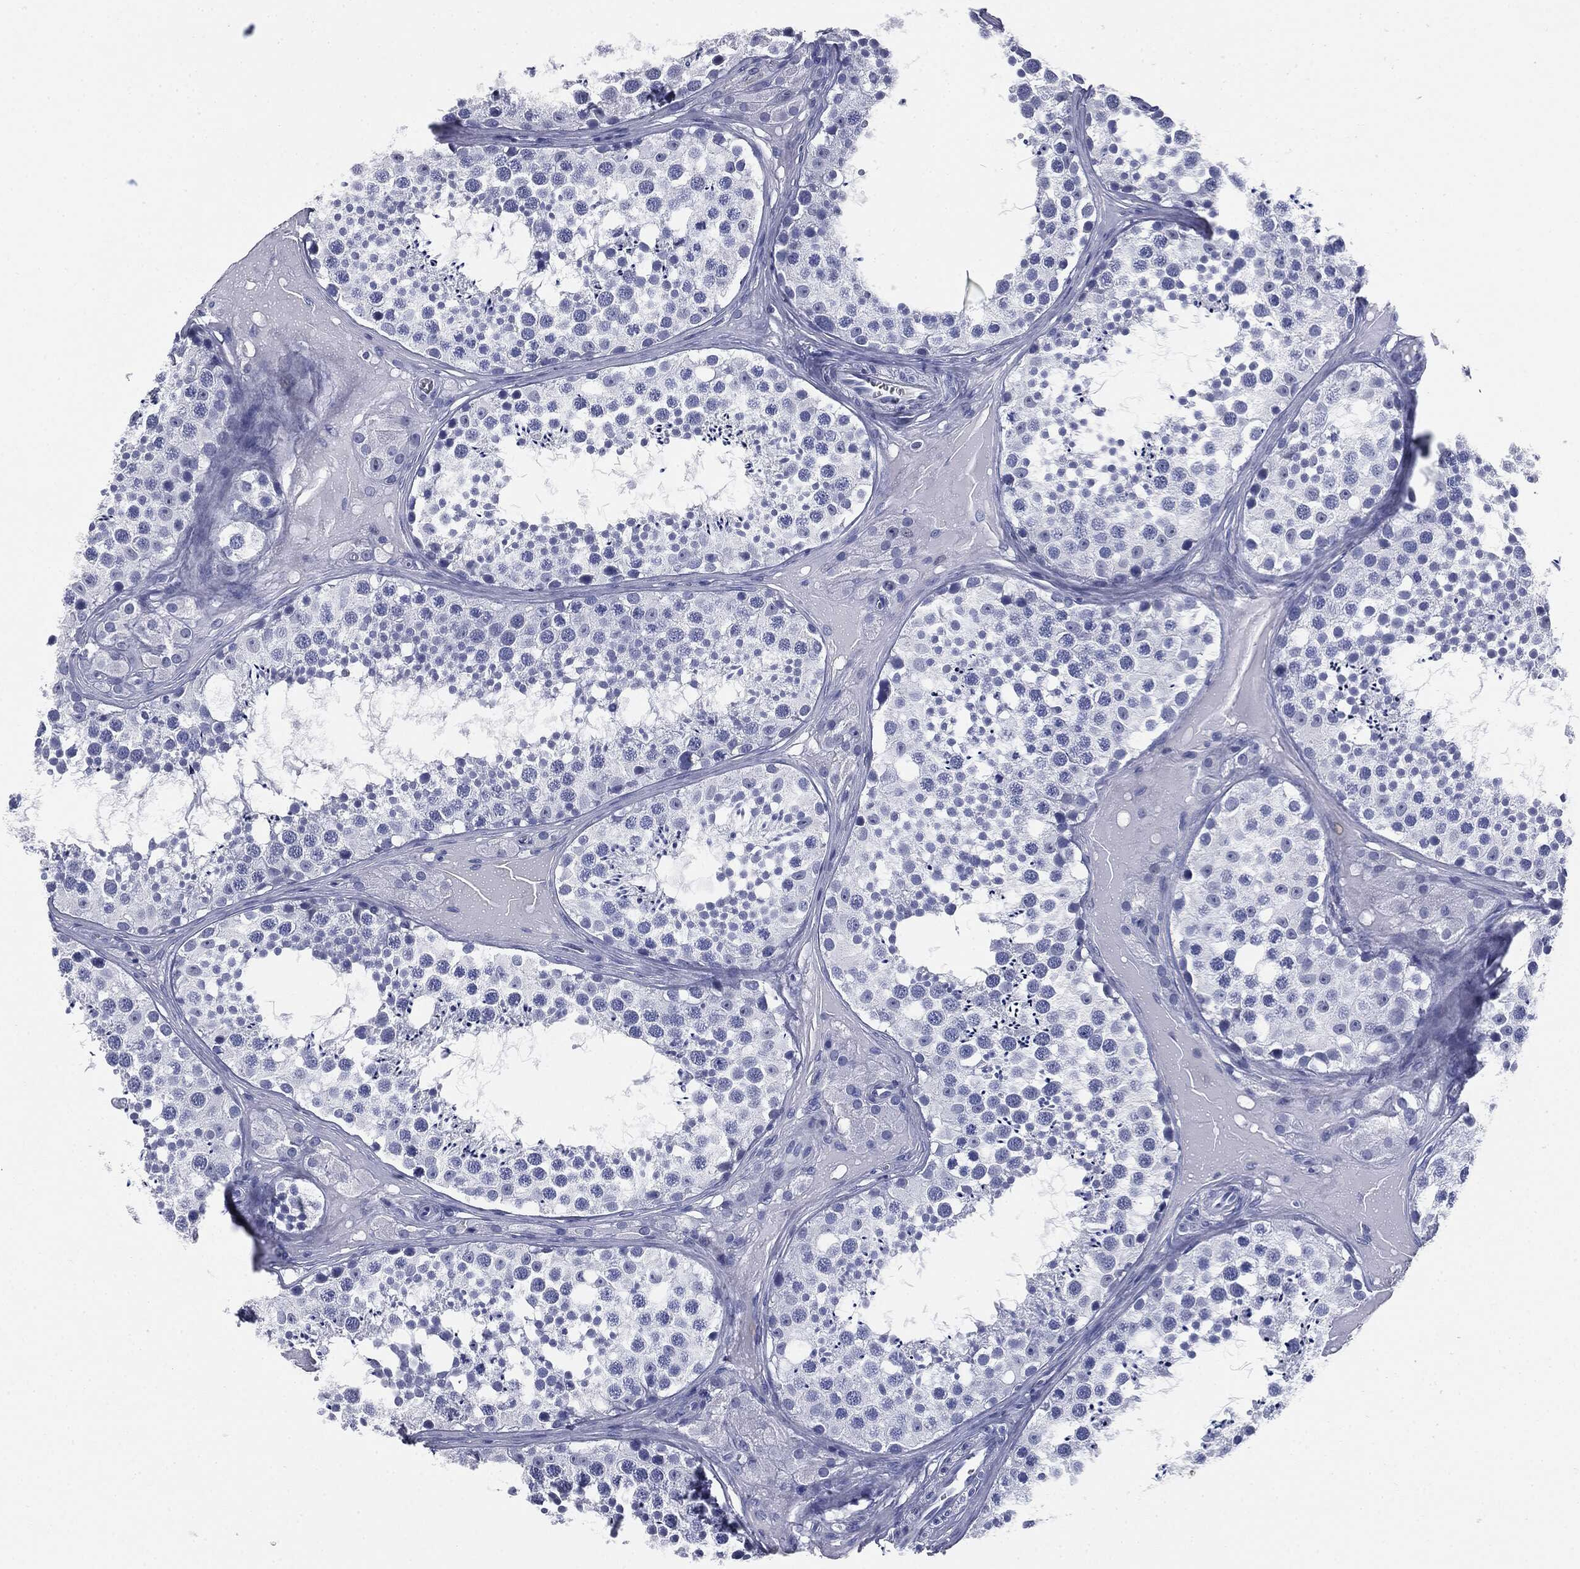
{"staining": {"intensity": "negative", "quantity": "none", "location": "none"}, "tissue": "testis", "cell_type": "Cells in seminiferous ducts", "image_type": "normal", "snomed": [{"axis": "morphology", "description": "Normal tissue, NOS"}, {"axis": "topography", "description": "Testis"}], "caption": "The histopathology image demonstrates no staining of cells in seminiferous ducts in unremarkable testis.", "gene": "ATP2A1", "patient": {"sex": "male", "age": 31}}